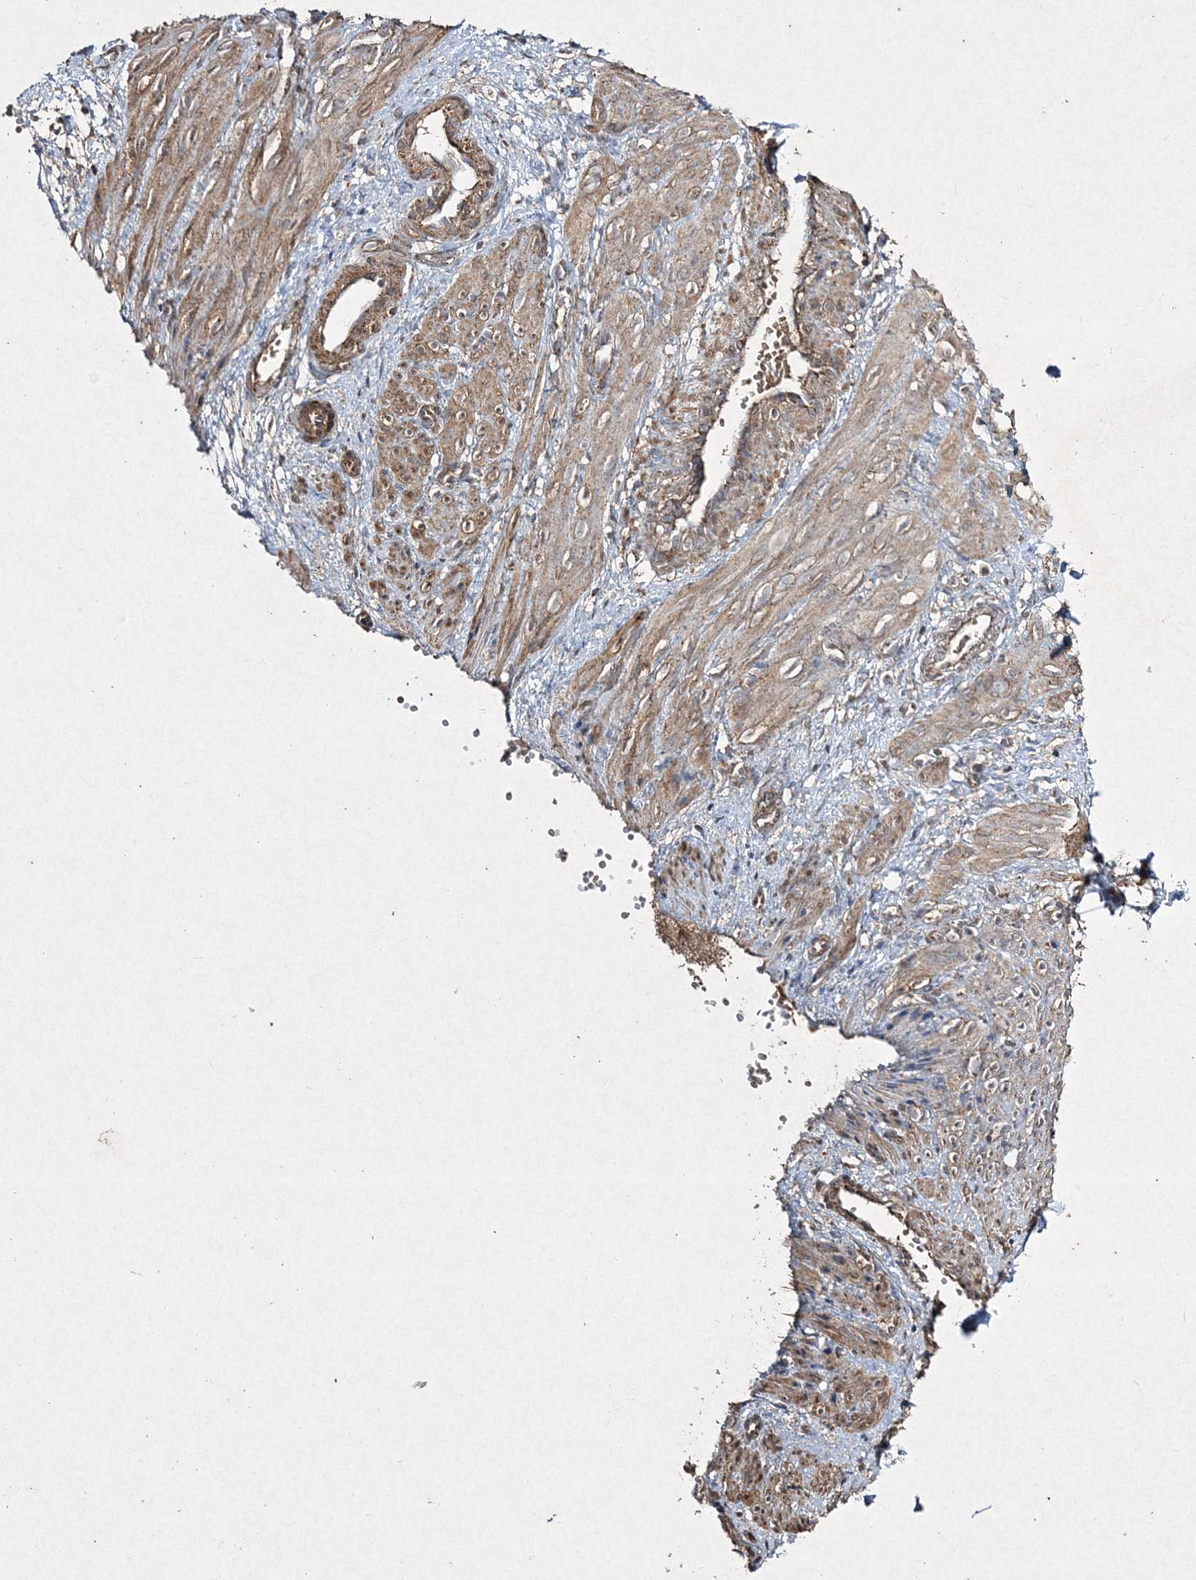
{"staining": {"intensity": "moderate", "quantity": "<25%", "location": "cytoplasmic/membranous"}, "tissue": "smooth muscle", "cell_type": "Smooth muscle cells", "image_type": "normal", "snomed": [{"axis": "morphology", "description": "Normal tissue, NOS"}, {"axis": "topography", "description": "Endometrium"}], "caption": "A micrograph showing moderate cytoplasmic/membranous expression in approximately <25% of smooth muscle cells in unremarkable smooth muscle, as visualized by brown immunohistochemical staining.", "gene": "GRSF1", "patient": {"sex": "female", "age": 33}}